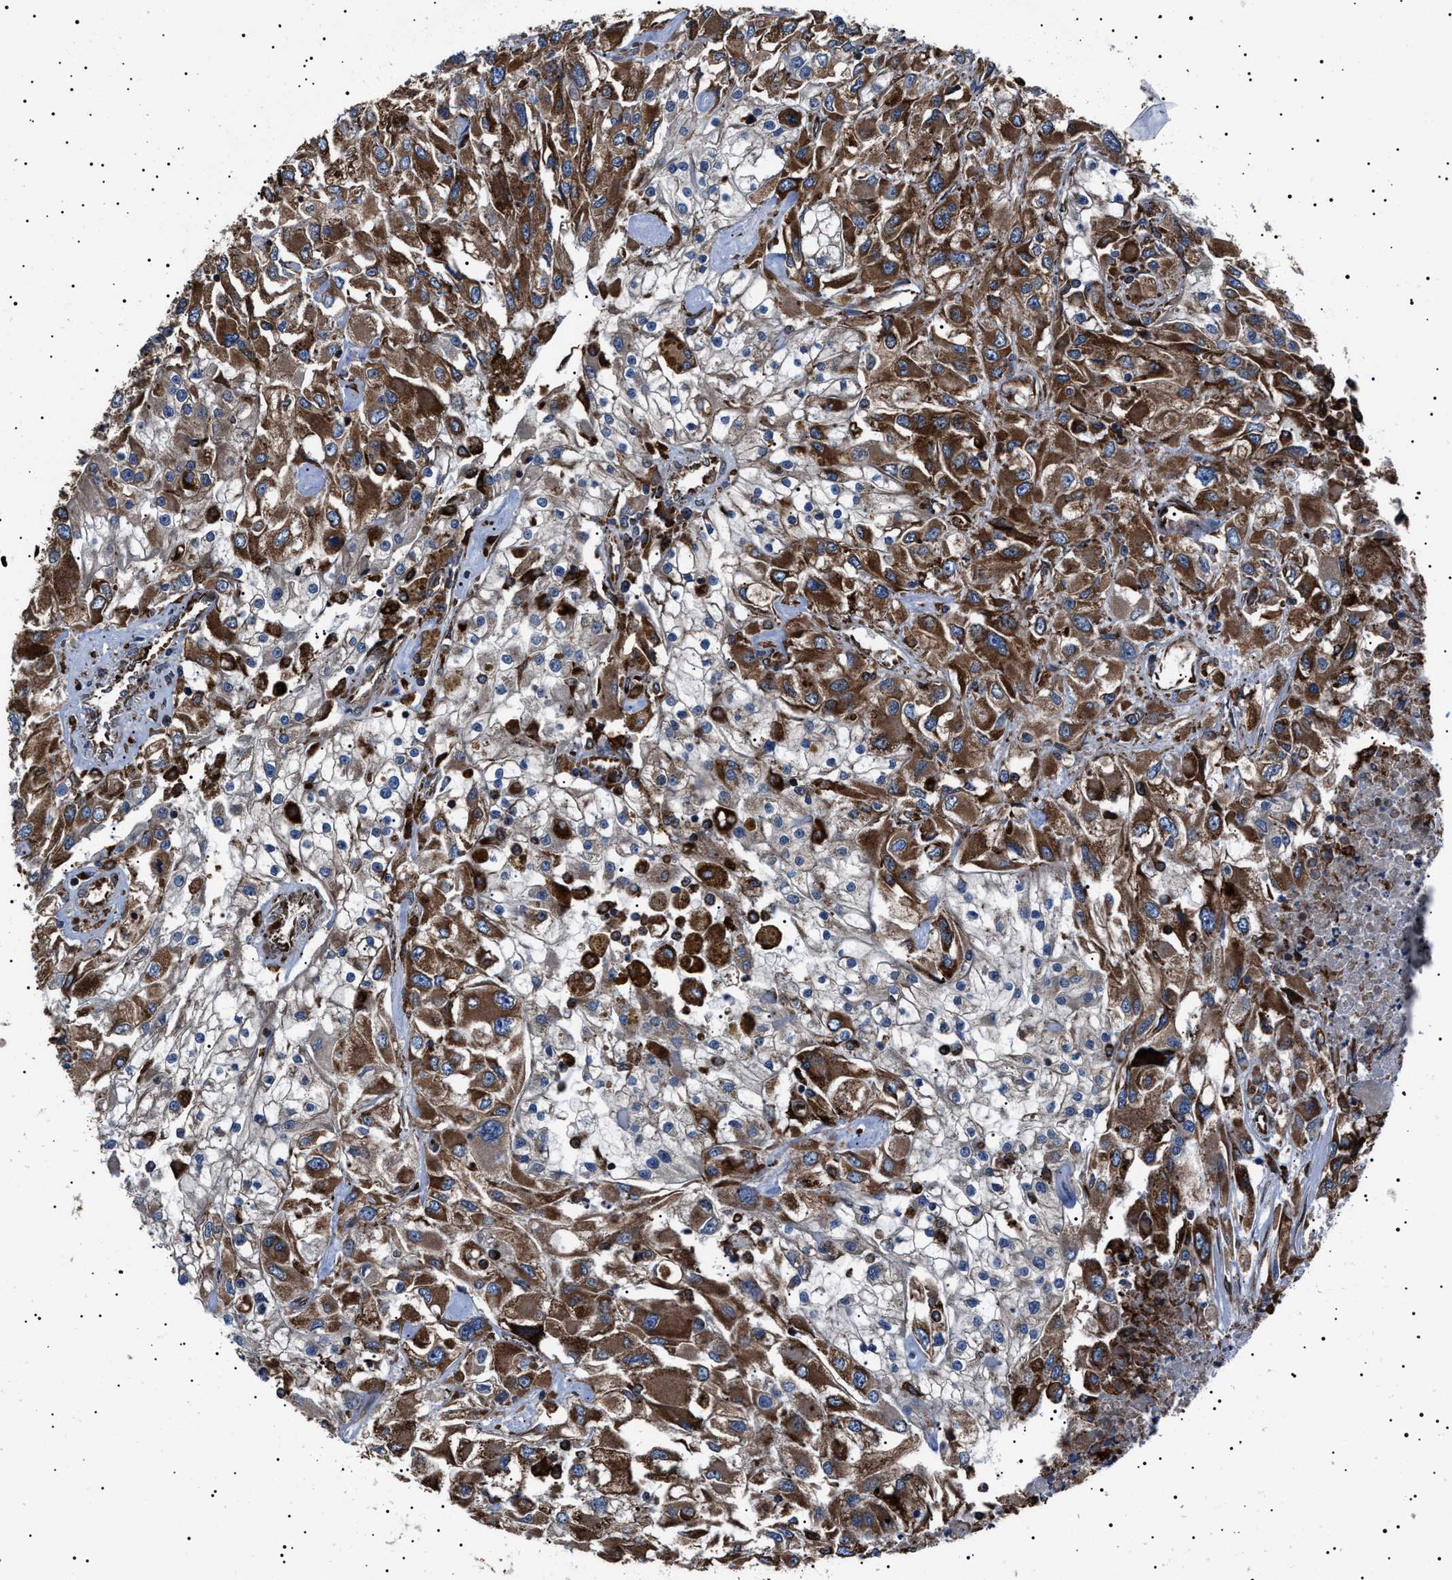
{"staining": {"intensity": "strong", "quantity": ">75%", "location": "cytoplasmic/membranous"}, "tissue": "renal cancer", "cell_type": "Tumor cells", "image_type": "cancer", "snomed": [{"axis": "morphology", "description": "Adenocarcinoma, NOS"}, {"axis": "topography", "description": "Kidney"}], "caption": "Immunohistochemical staining of human renal cancer (adenocarcinoma) demonstrates high levels of strong cytoplasmic/membranous protein expression in about >75% of tumor cells.", "gene": "TOP1MT", "patient": {"sex": "female", "age": 52}}